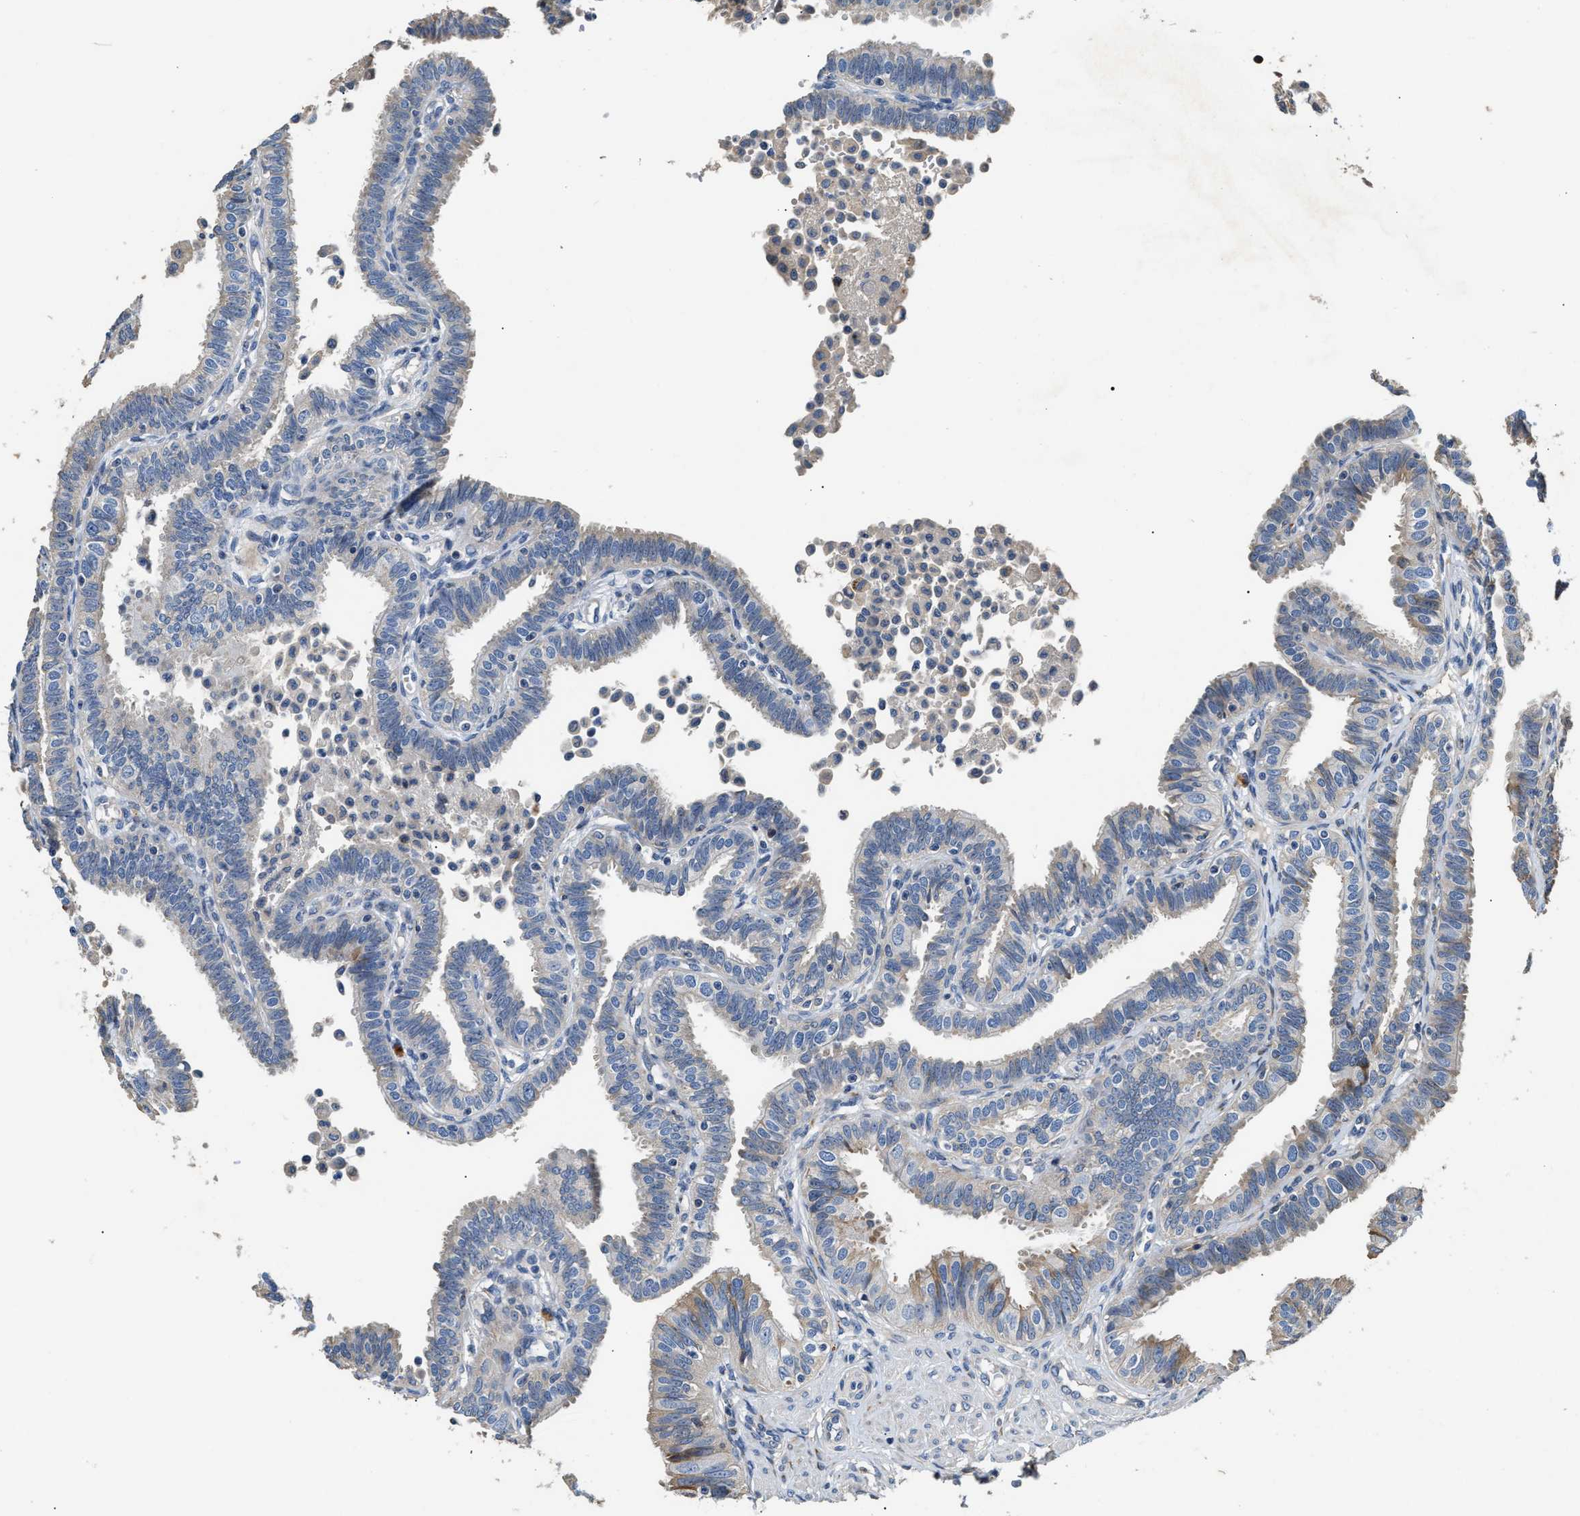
{"staining": {"intensity": "negative", "quantity": "none", "location": "none"}, "tissue": "fallopian tube", "cell_type": "Glandular cells", "image_type": "normal", "snomed": [{"axis": "morphology", "description": "Normal tissue, NOS"}, {"axis": "topography", "description": "Fallopian tube"}, {"axis": "topography", "description": "Placenta"}], "caption": "Micrograph shows no protein expression in glandular cells of normal fallopian tube. Brightfield microscopy of immunohistochemistry (IHC) stained with DAB (3,3'-diaminobenzidine) (brown) and hematoxylin (blue), captured at high magnification.", "gene": "IL17RC", "patient": {"sex": "female", "age": 34}}